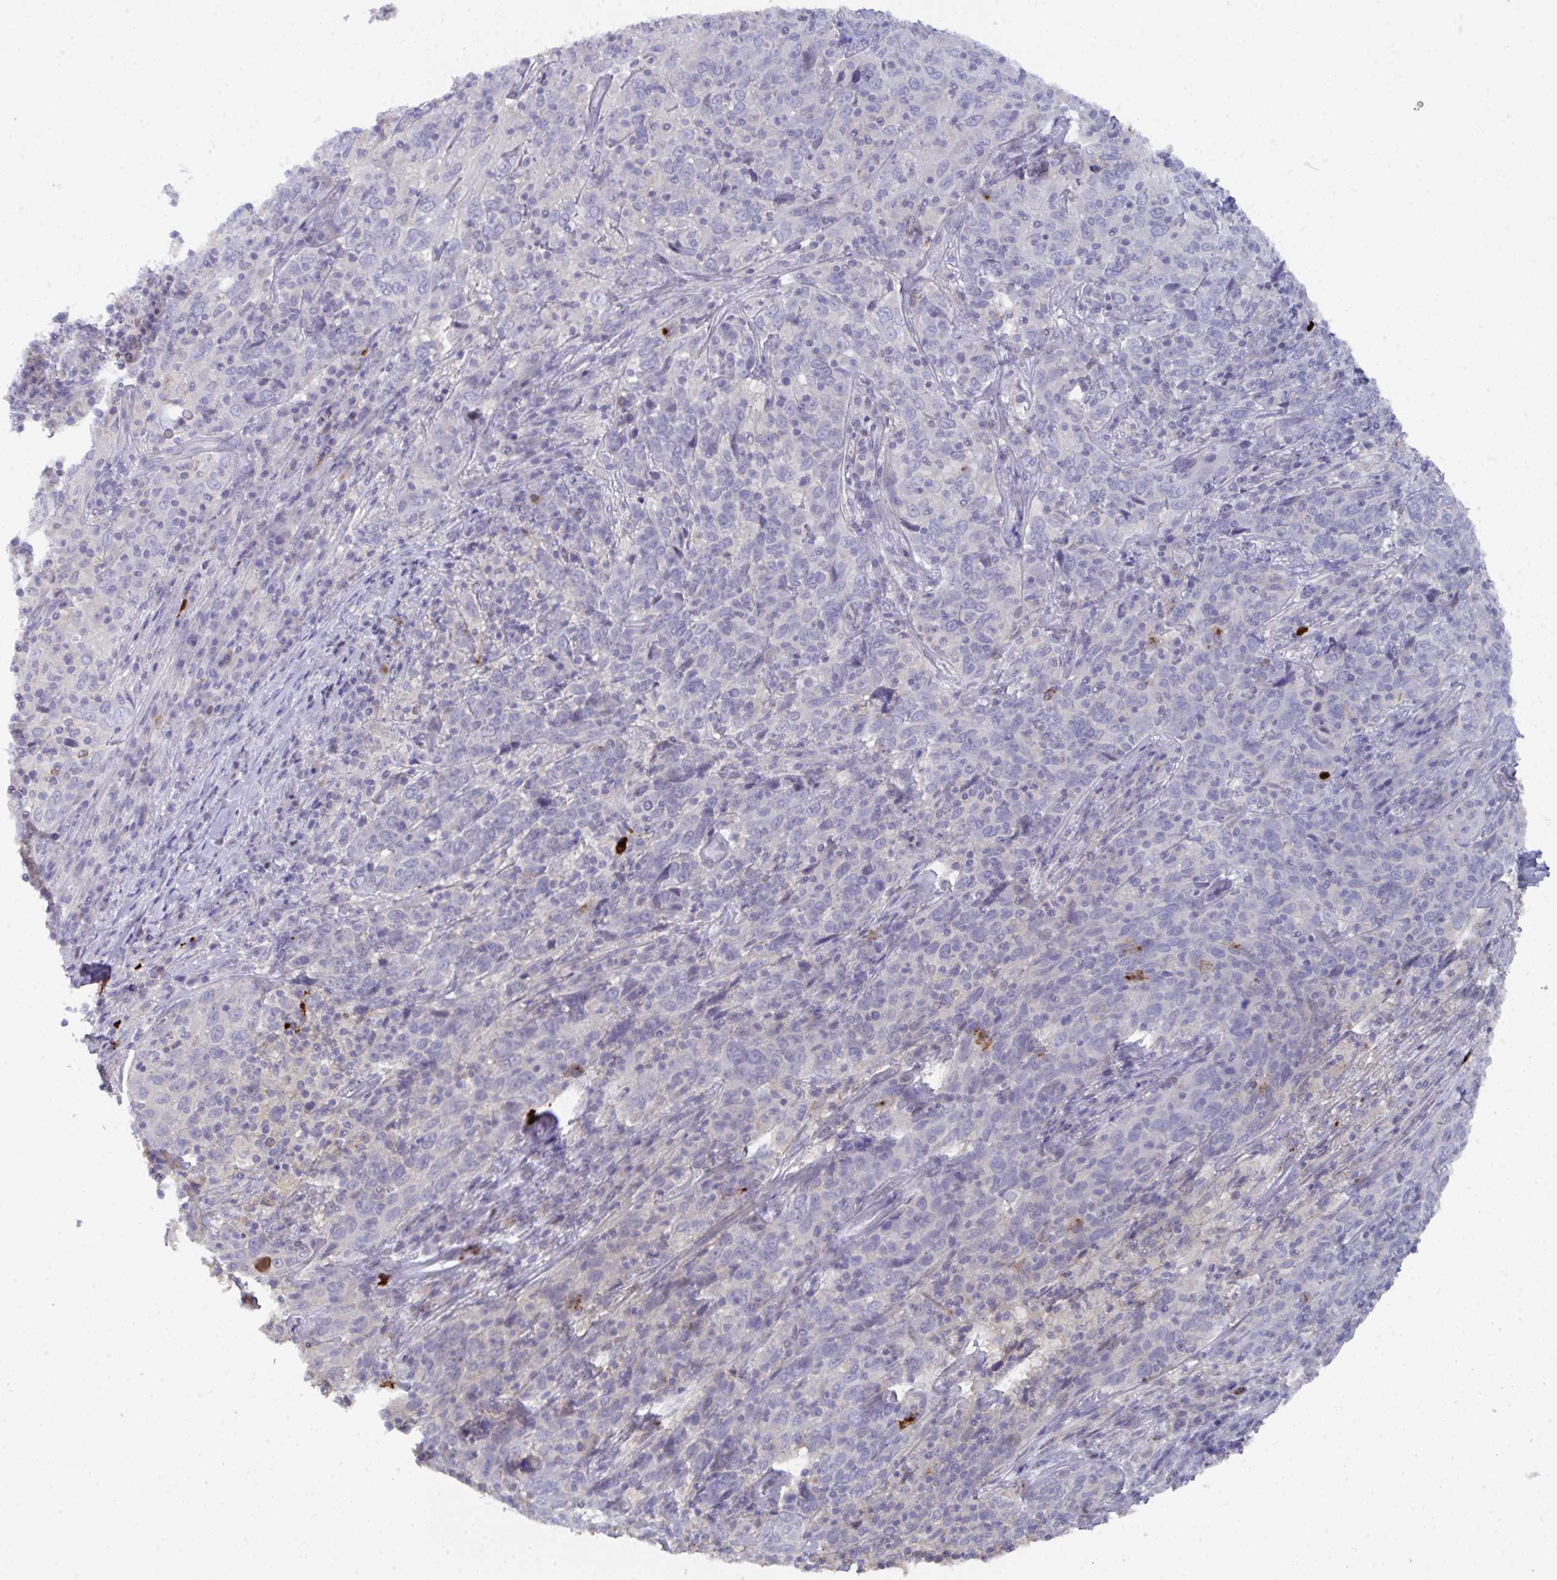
{"staining": {"intensity": "negative", "quantity": "none", "location": "none"}, "tissue": "cervical cancer", "cell_type": "Tumor cells", "image_type": "cancer", "snomed": [{"axis": "morphology", "description": "Squamous cell carcinoma, NOS"}, {"axis": "topography", "description": "Cervix"}], "caption": "Cervical cancer (squamous cell carcinoma) was stained to show a protein in brown. There is no significant staining in tumor cells.", "gene": "KCNK5", "patient": {"sex": "female", "age": 46}}